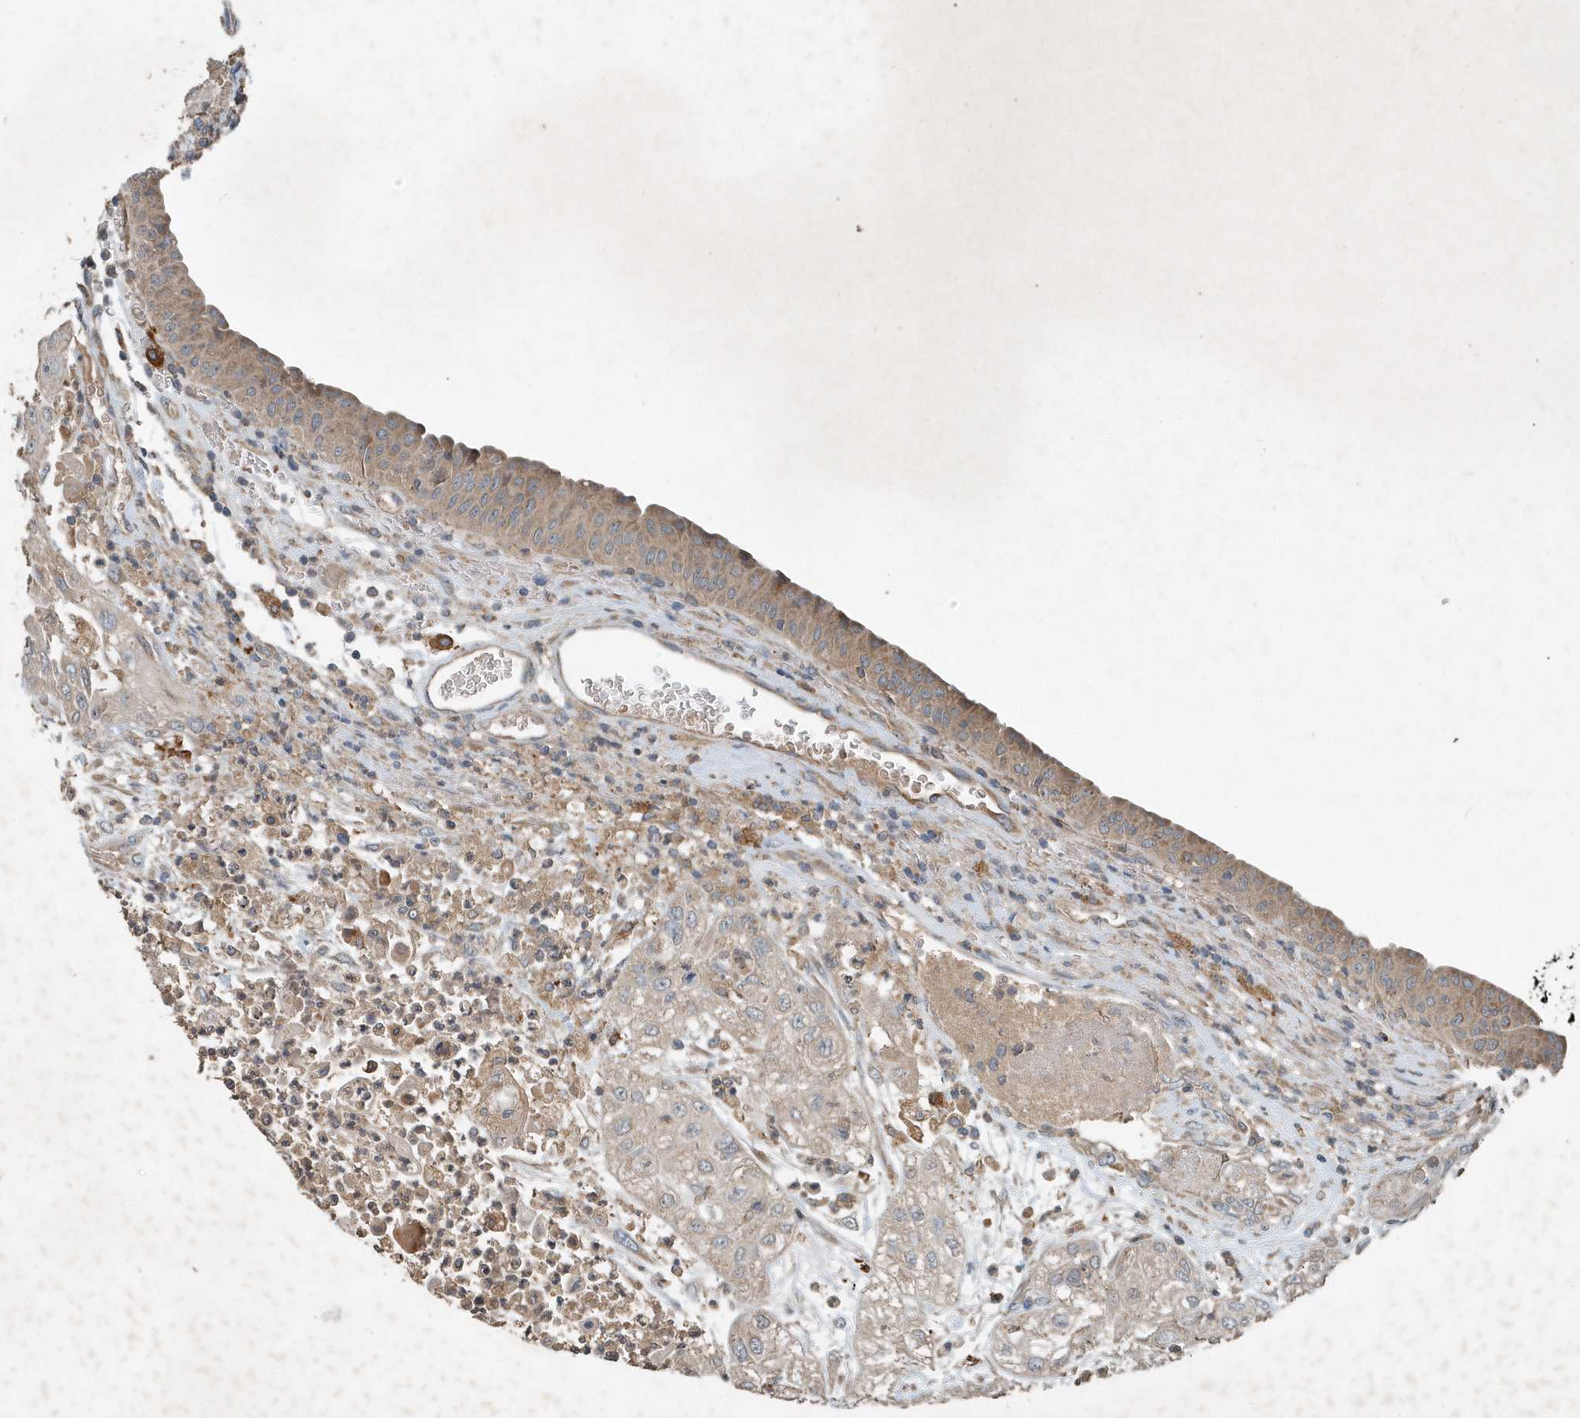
{"staining": {"intensity": "weak", "quantity": "<25%", "location": "cytoplasmic/membranous"}, "tissue": "urothelial cancer", "cell_type": "Tumor cells", "image_type": "cancer", "snomed": [{"axis": "morphology", "description": "Urothelial carcinoma, High grade"}, {"axis": "topography", "description": "Urinary bladder"}], "caption": "This photomicrograph is of urothelial cancer stained with immunohistochemistry (IHC) to label a protein in brown with the nuclei are counter-stained blue. There is no staining in tumor cells. (Brightfield microscopy of DAB (3,3'-diaminobenzidine) immunohistochemistry at high magnification).", "gene": "SCFD2", "patient": {"sex": "female", "age": 79}}